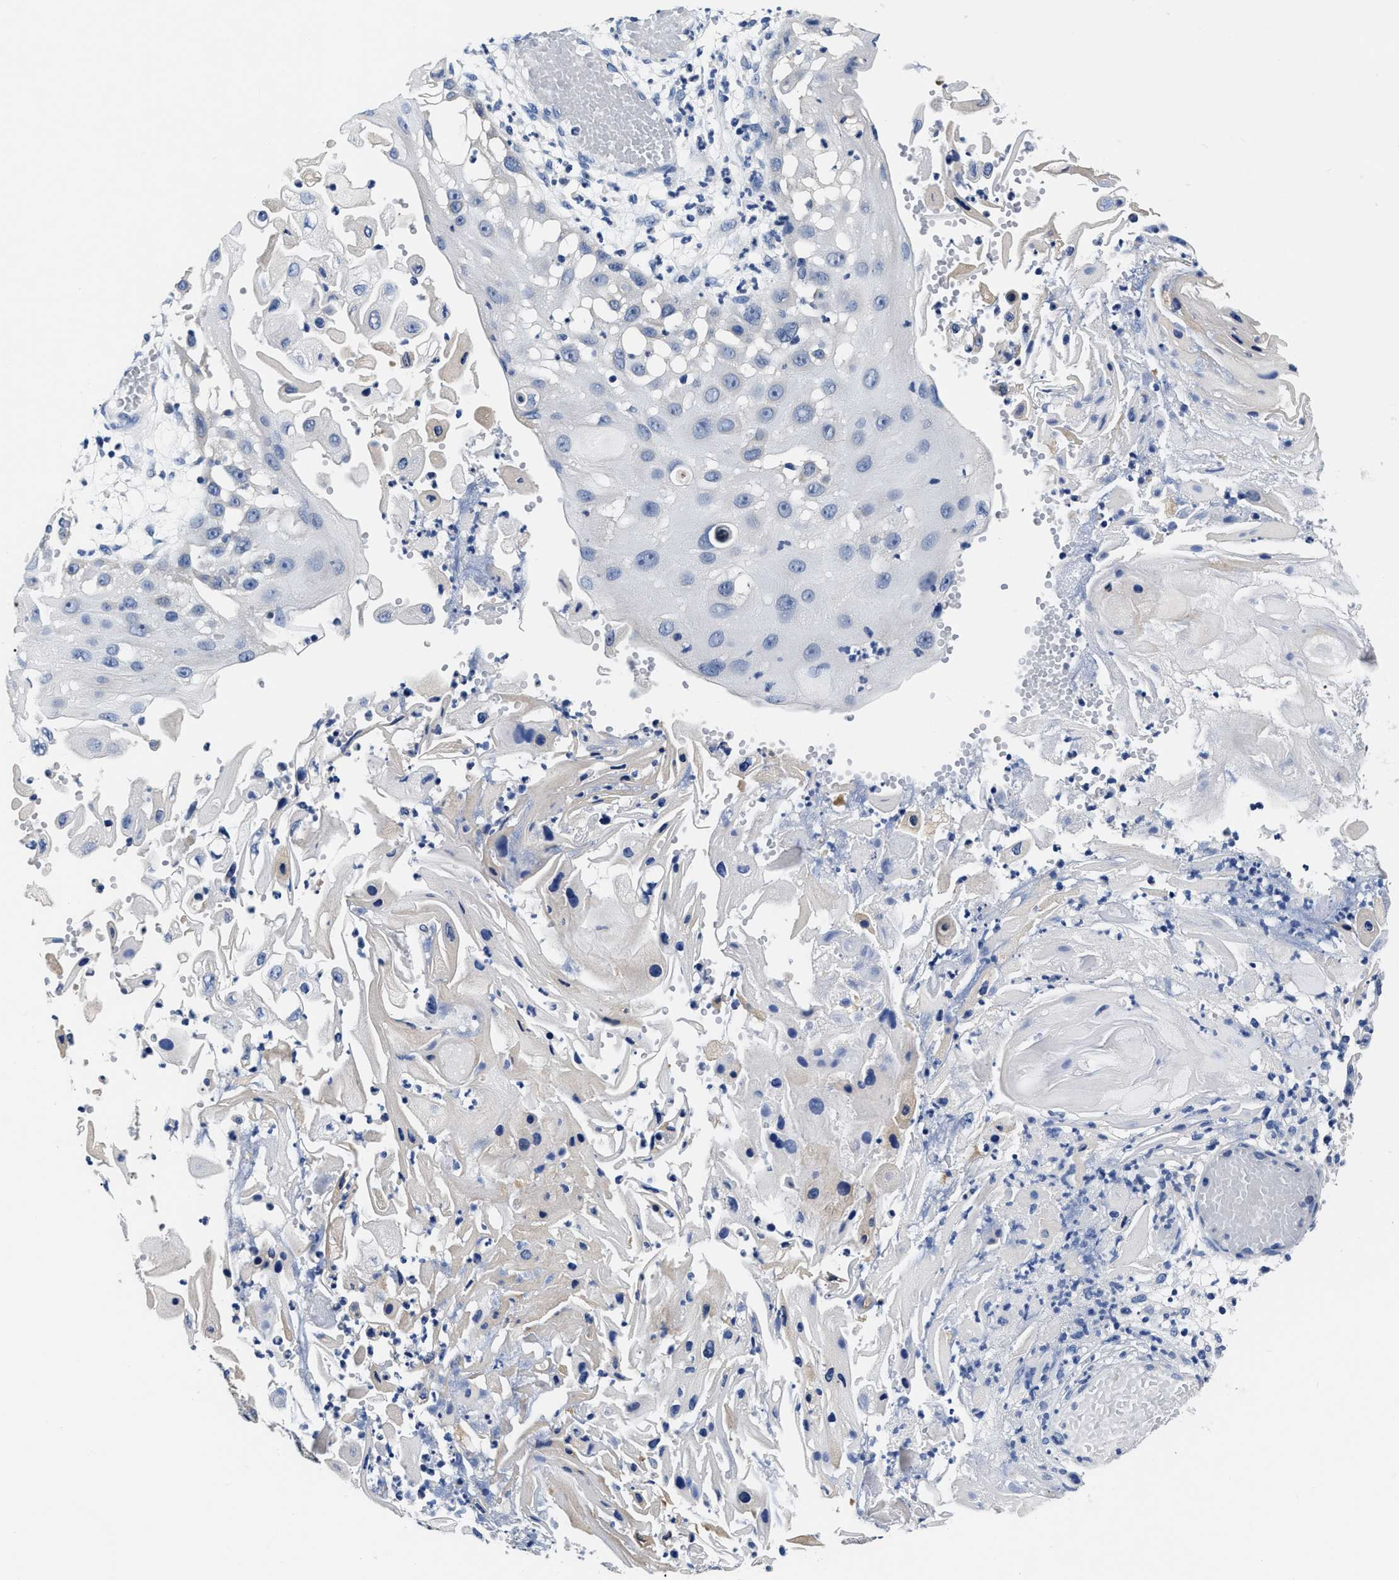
{"staining": {"intensity": "negative", "quantity": "none", "location": "none"}, "tissue": "skin cancer", "cell_type": "Tumor cells", "image_type": "cancer", "snomed": [{"axis": "morphology", "description": "Squamous cell carcinoma, NOS"}, {"axis": "topography", "description": "Skin"}], "caption": "Skin cancer (squamous cell carcinoma) was stained to show a protein in brown. There is no significant staining in tumor cells.", "gene": "SLC35F1", "patient": {"sex": "female", "age": 44}}